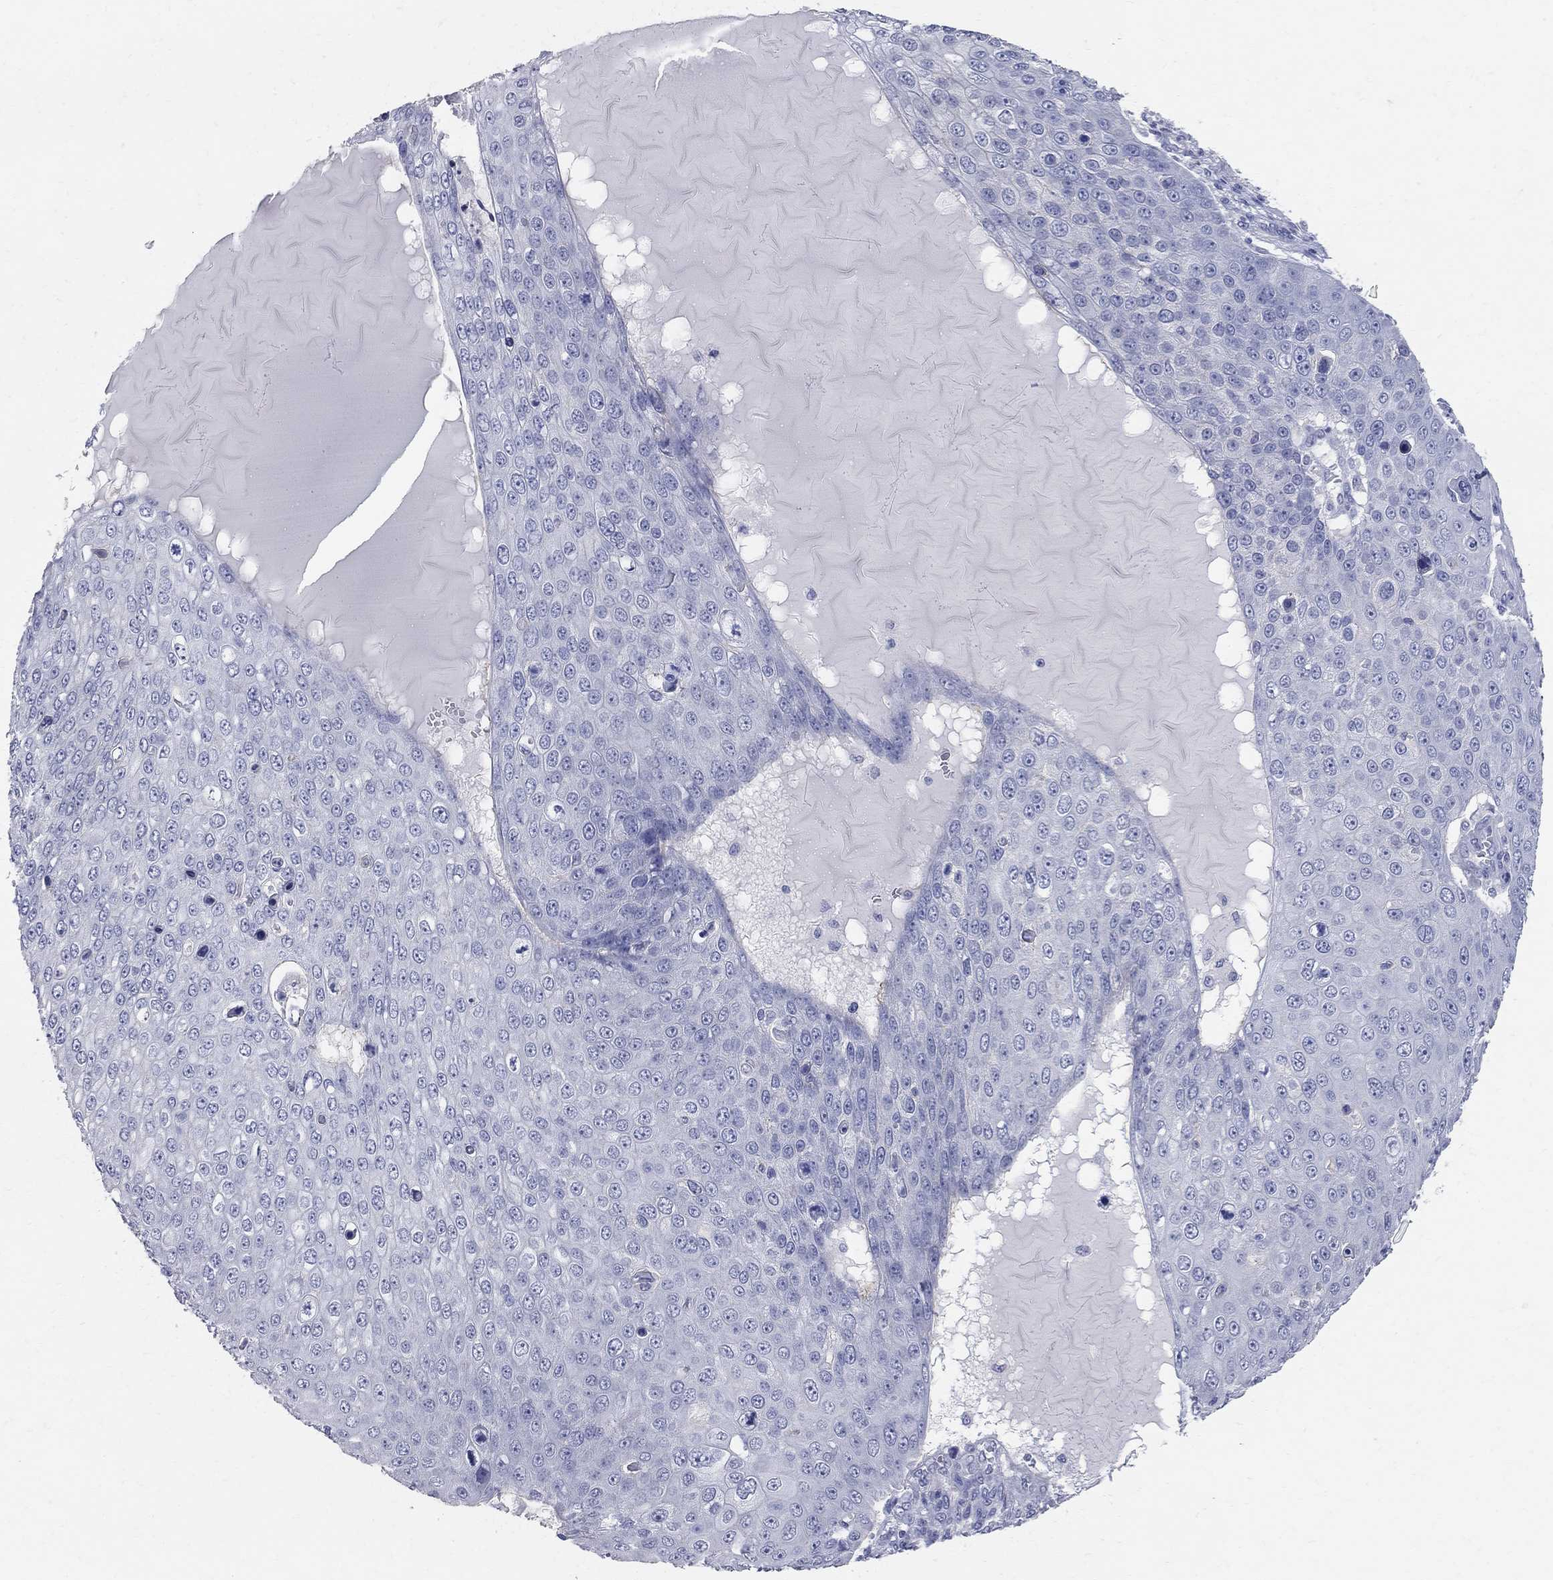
{"staining": {"intensity": "negative", "quantity": "none", "location": "none"}, "tissue": "skin cancer", "cell_type": "Tumor cells", "image_type": "cancer", "snomed": [{"axis": "morphology", "description": "Squamous cell carcinoma, NOS"}, {"axis": "topography", "description": "Skin"}], "caption": "This is an IHC micrograph of squamous cell carcinoma (skin). There is no expression in tumor cells.", "gene": "AOX1", "patient": {"sex": "male", "age": 71}}